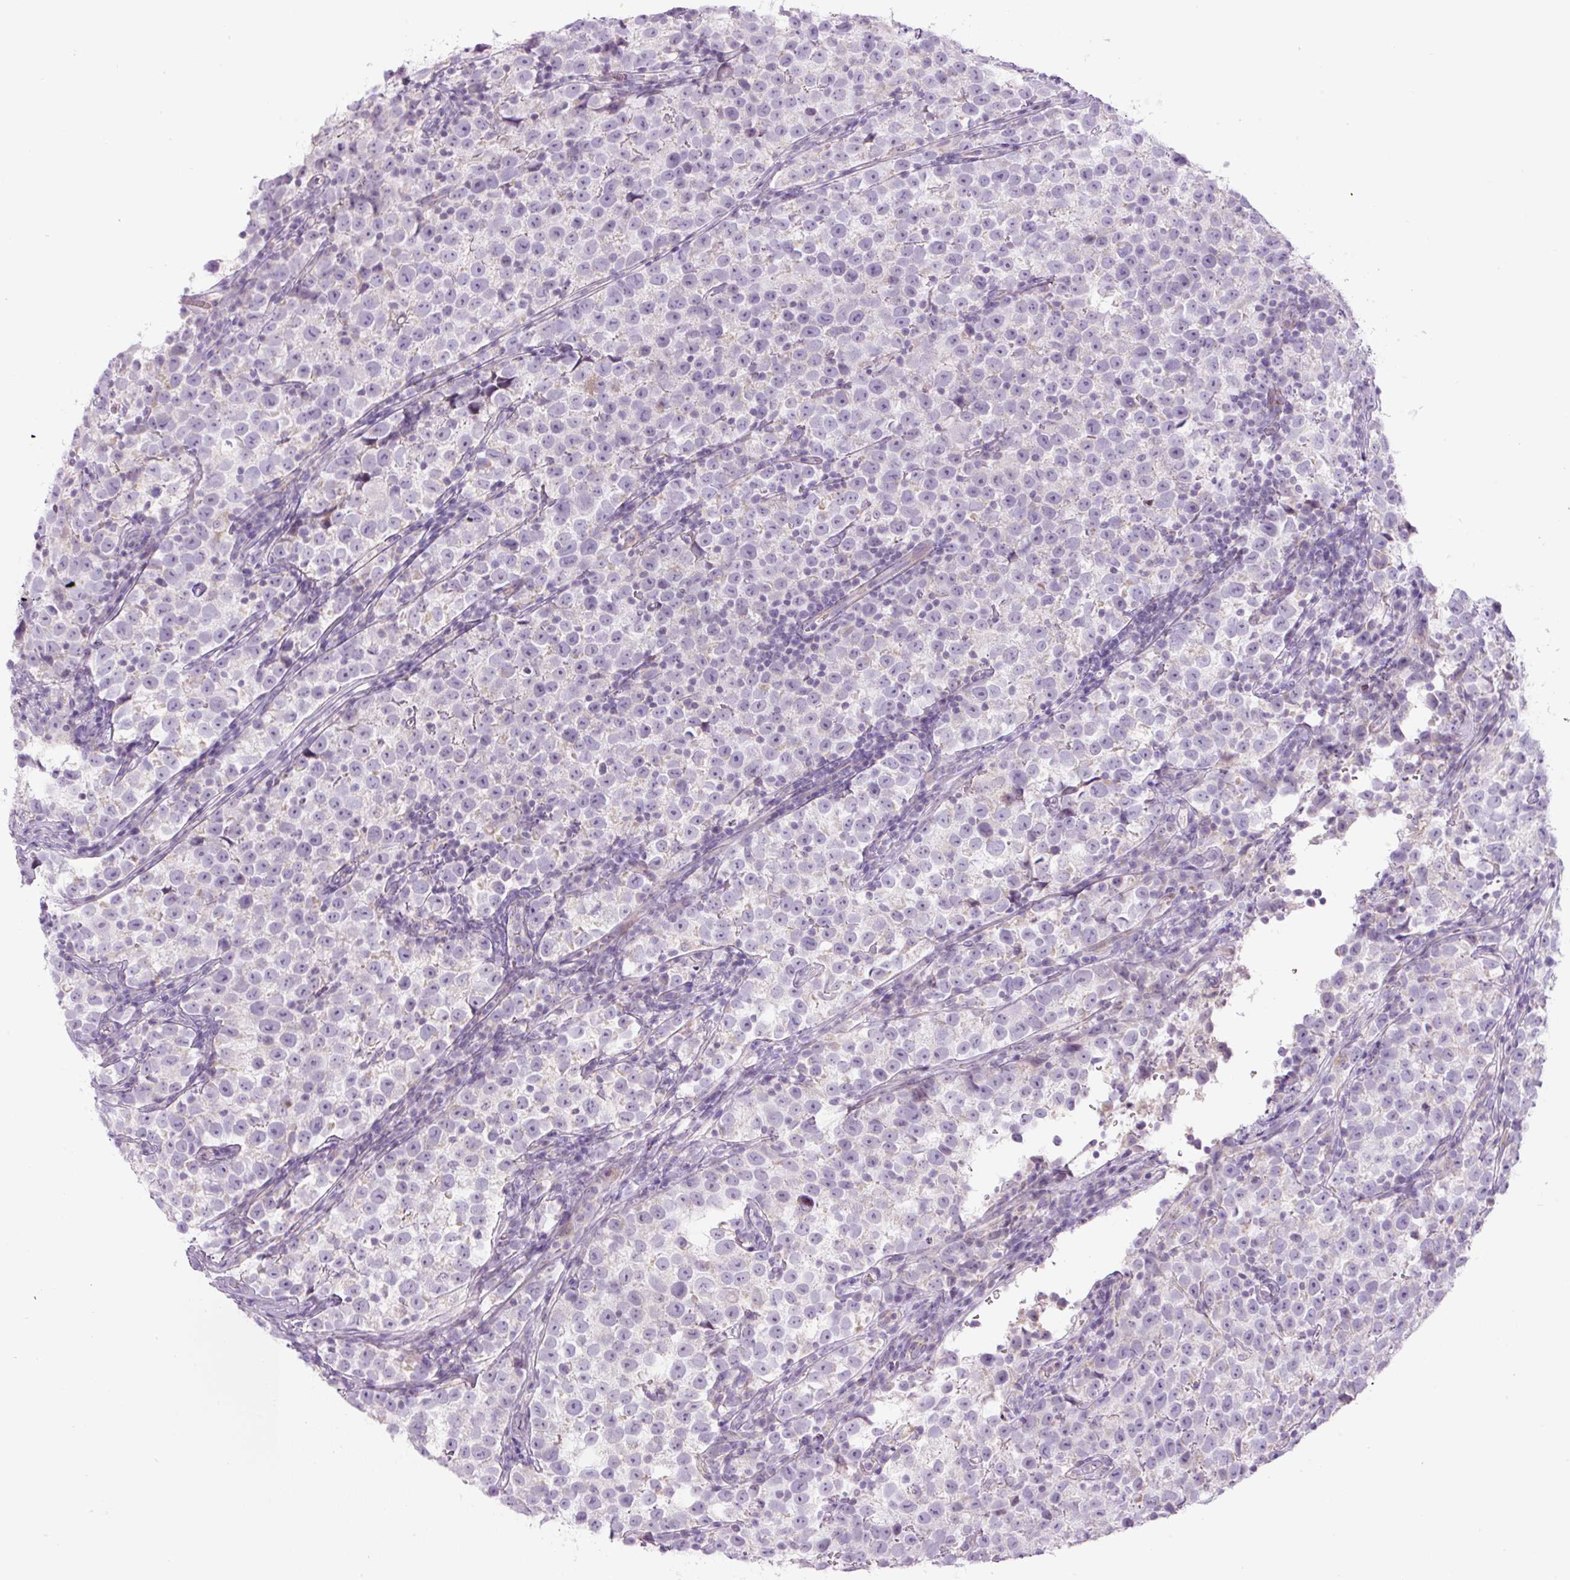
{"staining": {"intensity": "negative", "quantity": "none", "location": "none"}, "tissue": "testis cancer", "cell_type": "Tumor cells", "image_type": "cancer", "snomed": [{"axis": "morphology", "description": "Normal tissue, NOS"}, {"axis": "morphology", "description": "Seminoma, NOS"}, {"axis": "topography", "description": "Testis"}], "caption": "This is an IHC histopathology image of human testis seminoma. There is no expression in tumor cells.", "gene": "FGFBP3", "patient": {"sex": "male", "age": 43}}